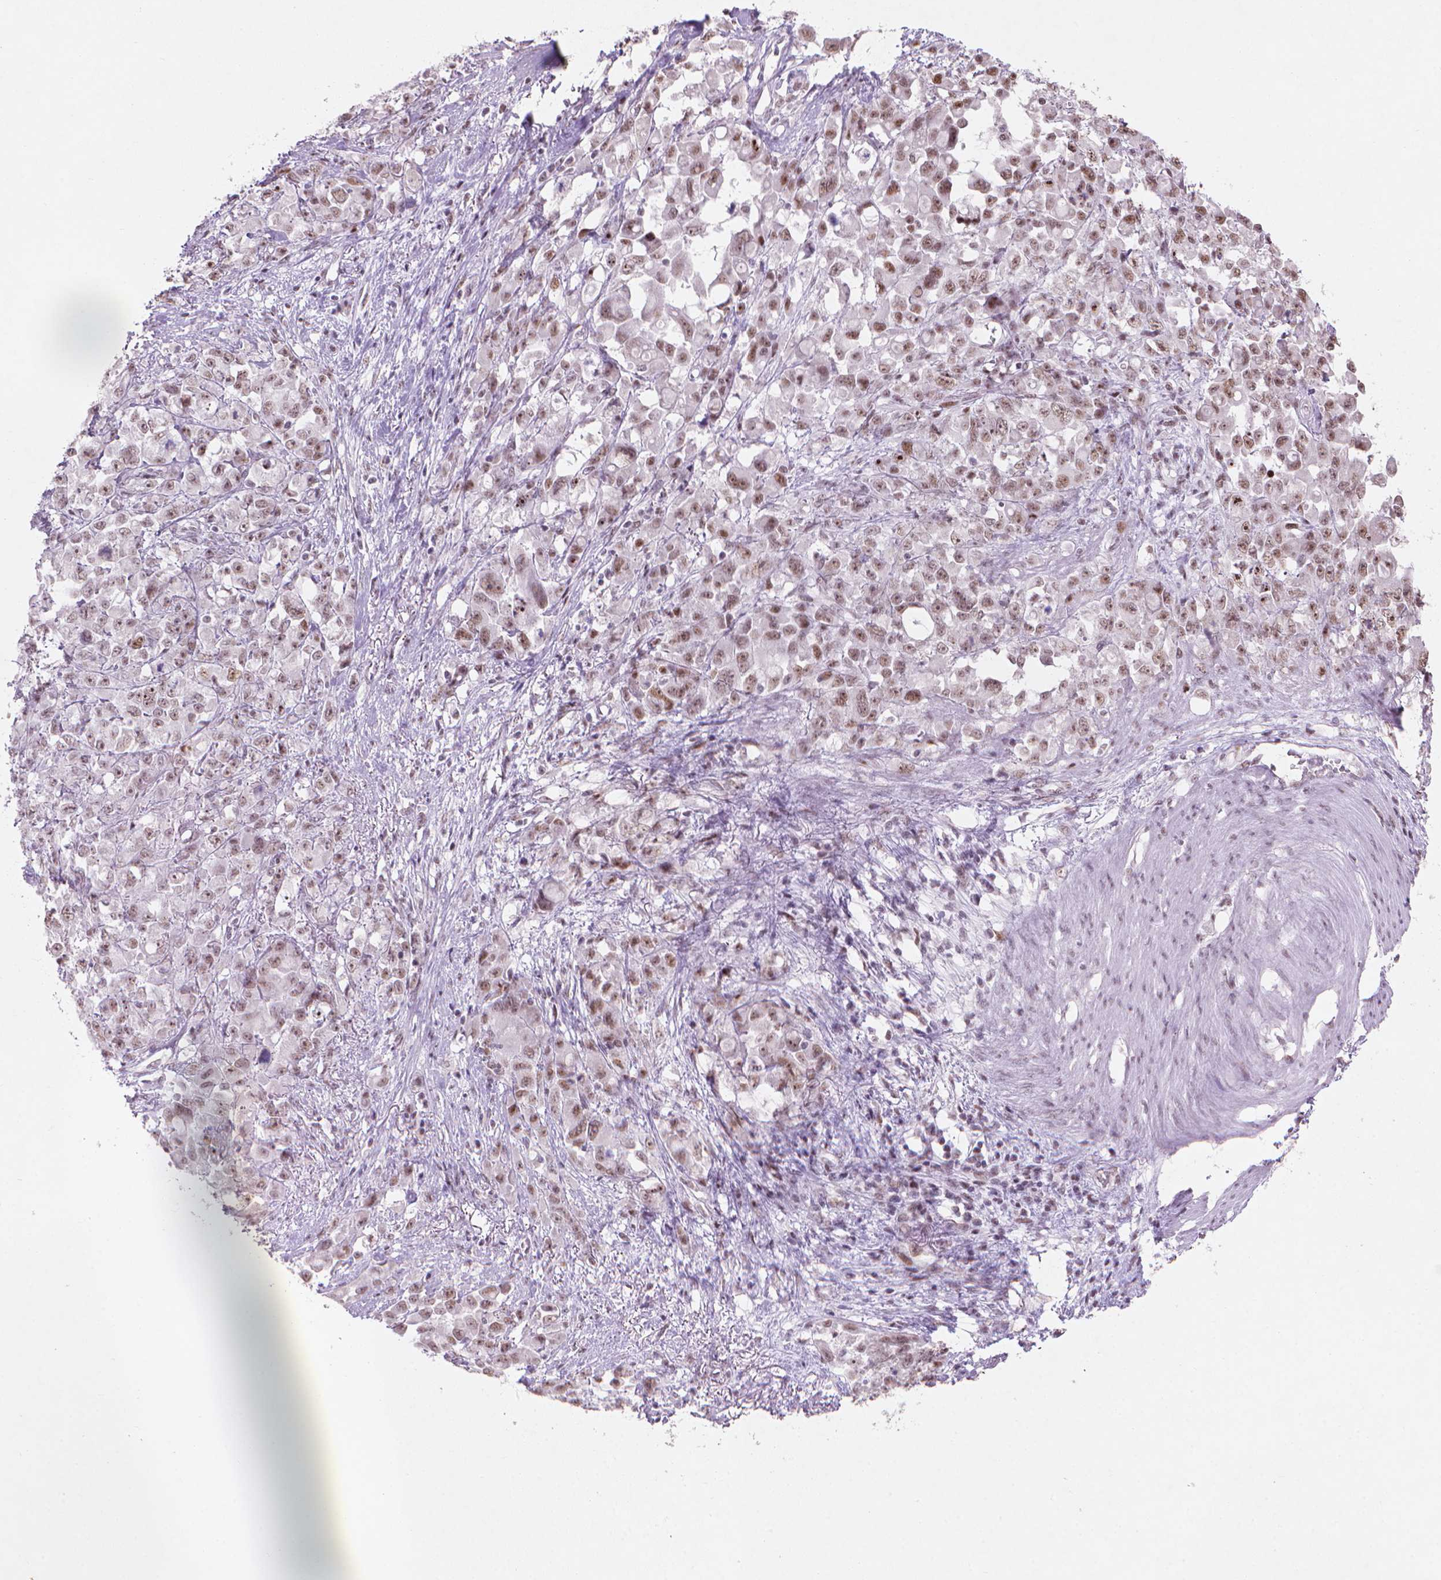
{"staining": {"intensity": "moderate", "quantity": ">75%", "location": "nuclear"}, "tissue": "stomach cancer", "cell_type": "Tumor cells", "image_type": "cancer", "snomed": [{"axis": "morphology", "description": "Adenocarcinoma, NOS"}, {"axis": "topography", "description": "Stomach"}], "caption": "The immunohistochemical stain highlights moderate nuclear expression in tumor cells of stomach adenocarcinoma tissue.", "gene": "HES7", "patient": {"sex": "female", "age": 76}}